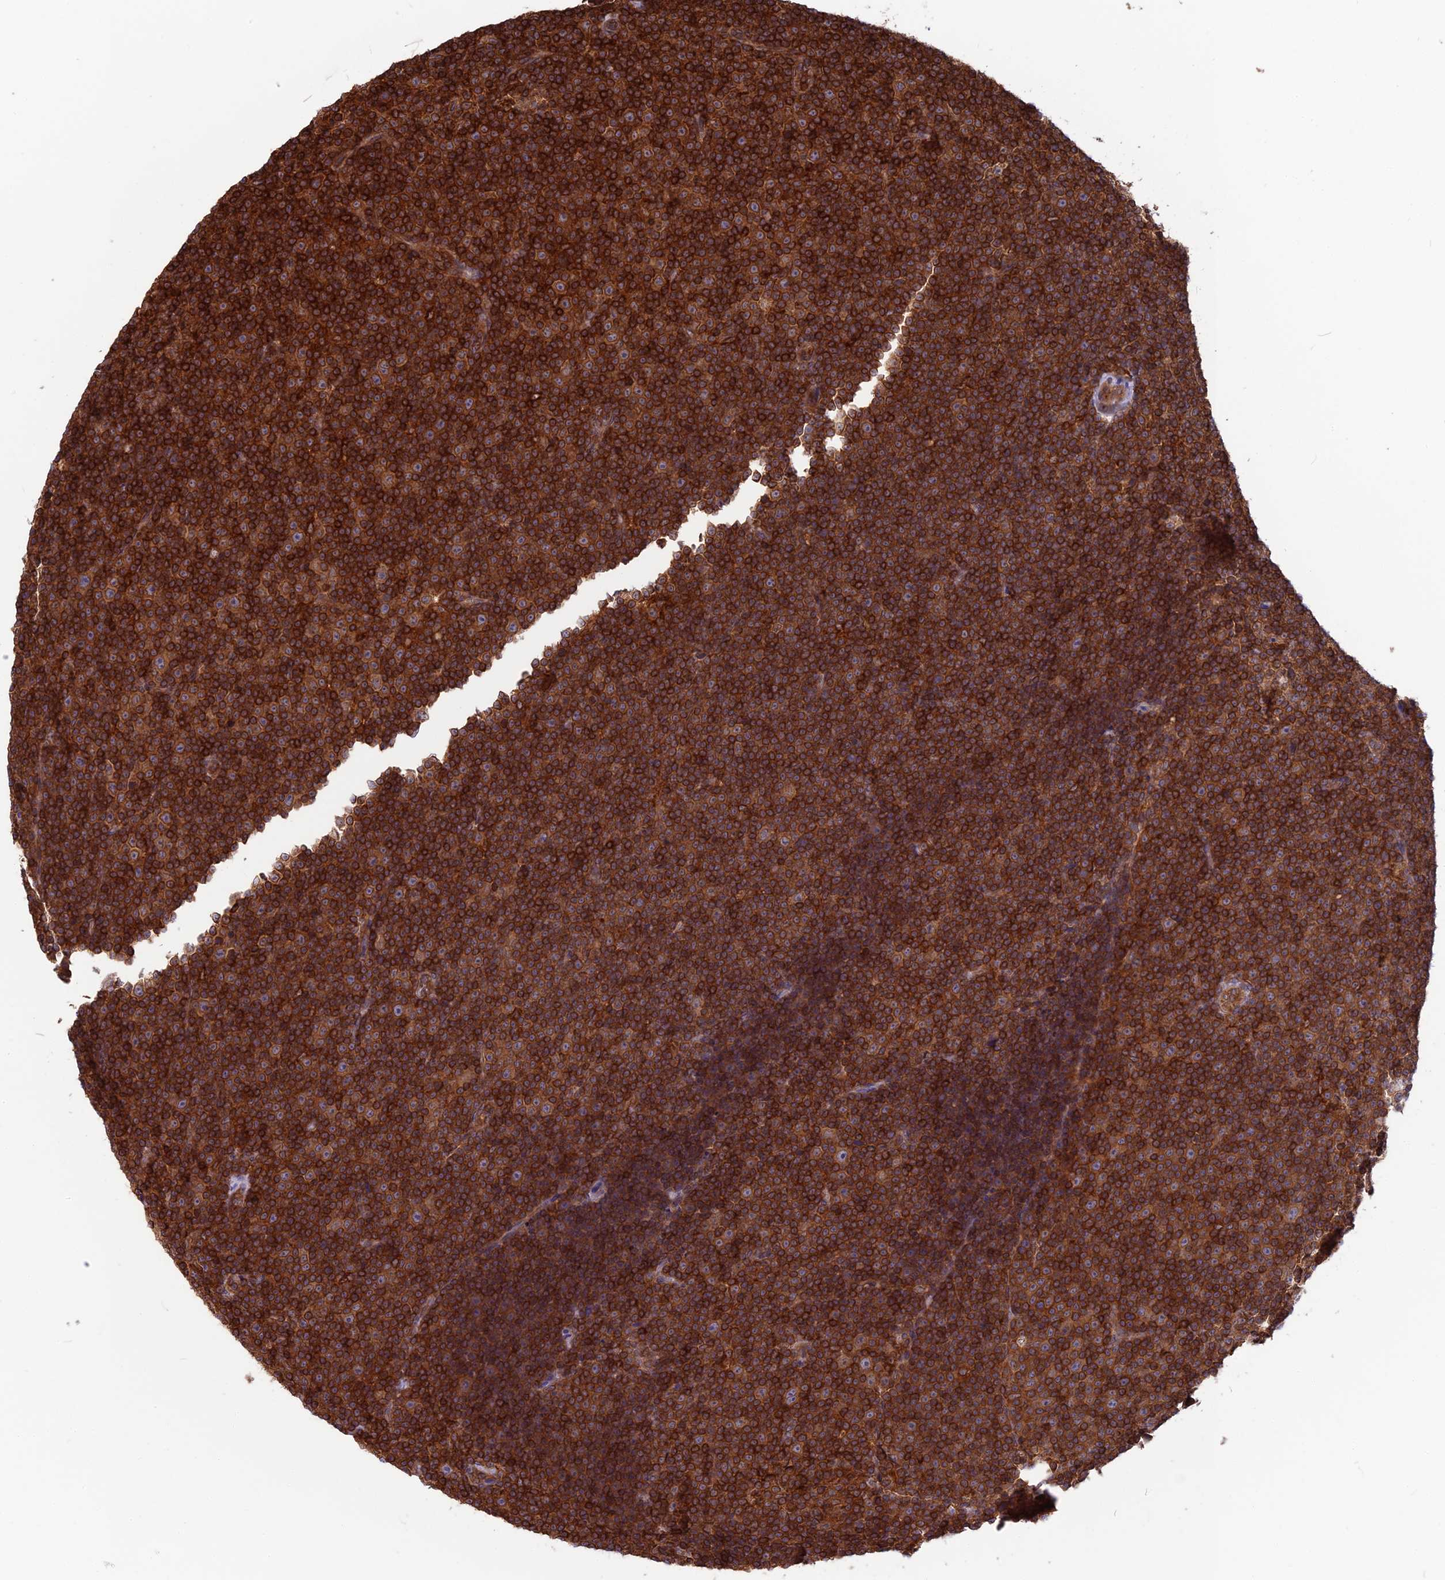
{"staining": {"intensity": "strong", "quantity": ">75%", "location": "cytoplasmic/membranous"}, "tissue": "lymphoma", "cell_type": "Tumor cells", "image_type": "cancer", "snomed": [{"axis": "morphology", "description": "Malignant lymphoma, non-Hodgkin's type, Low grade"}, {"axis": "topography", "description": "Lymph node"}], "caption": "Lymphoma stained with a brown dye displays strong cytoplasmic/membranous positive expression in about >75% of tumor cells.", "gene": "WDR1", "patient": {"sex": "female", "age": 67}}